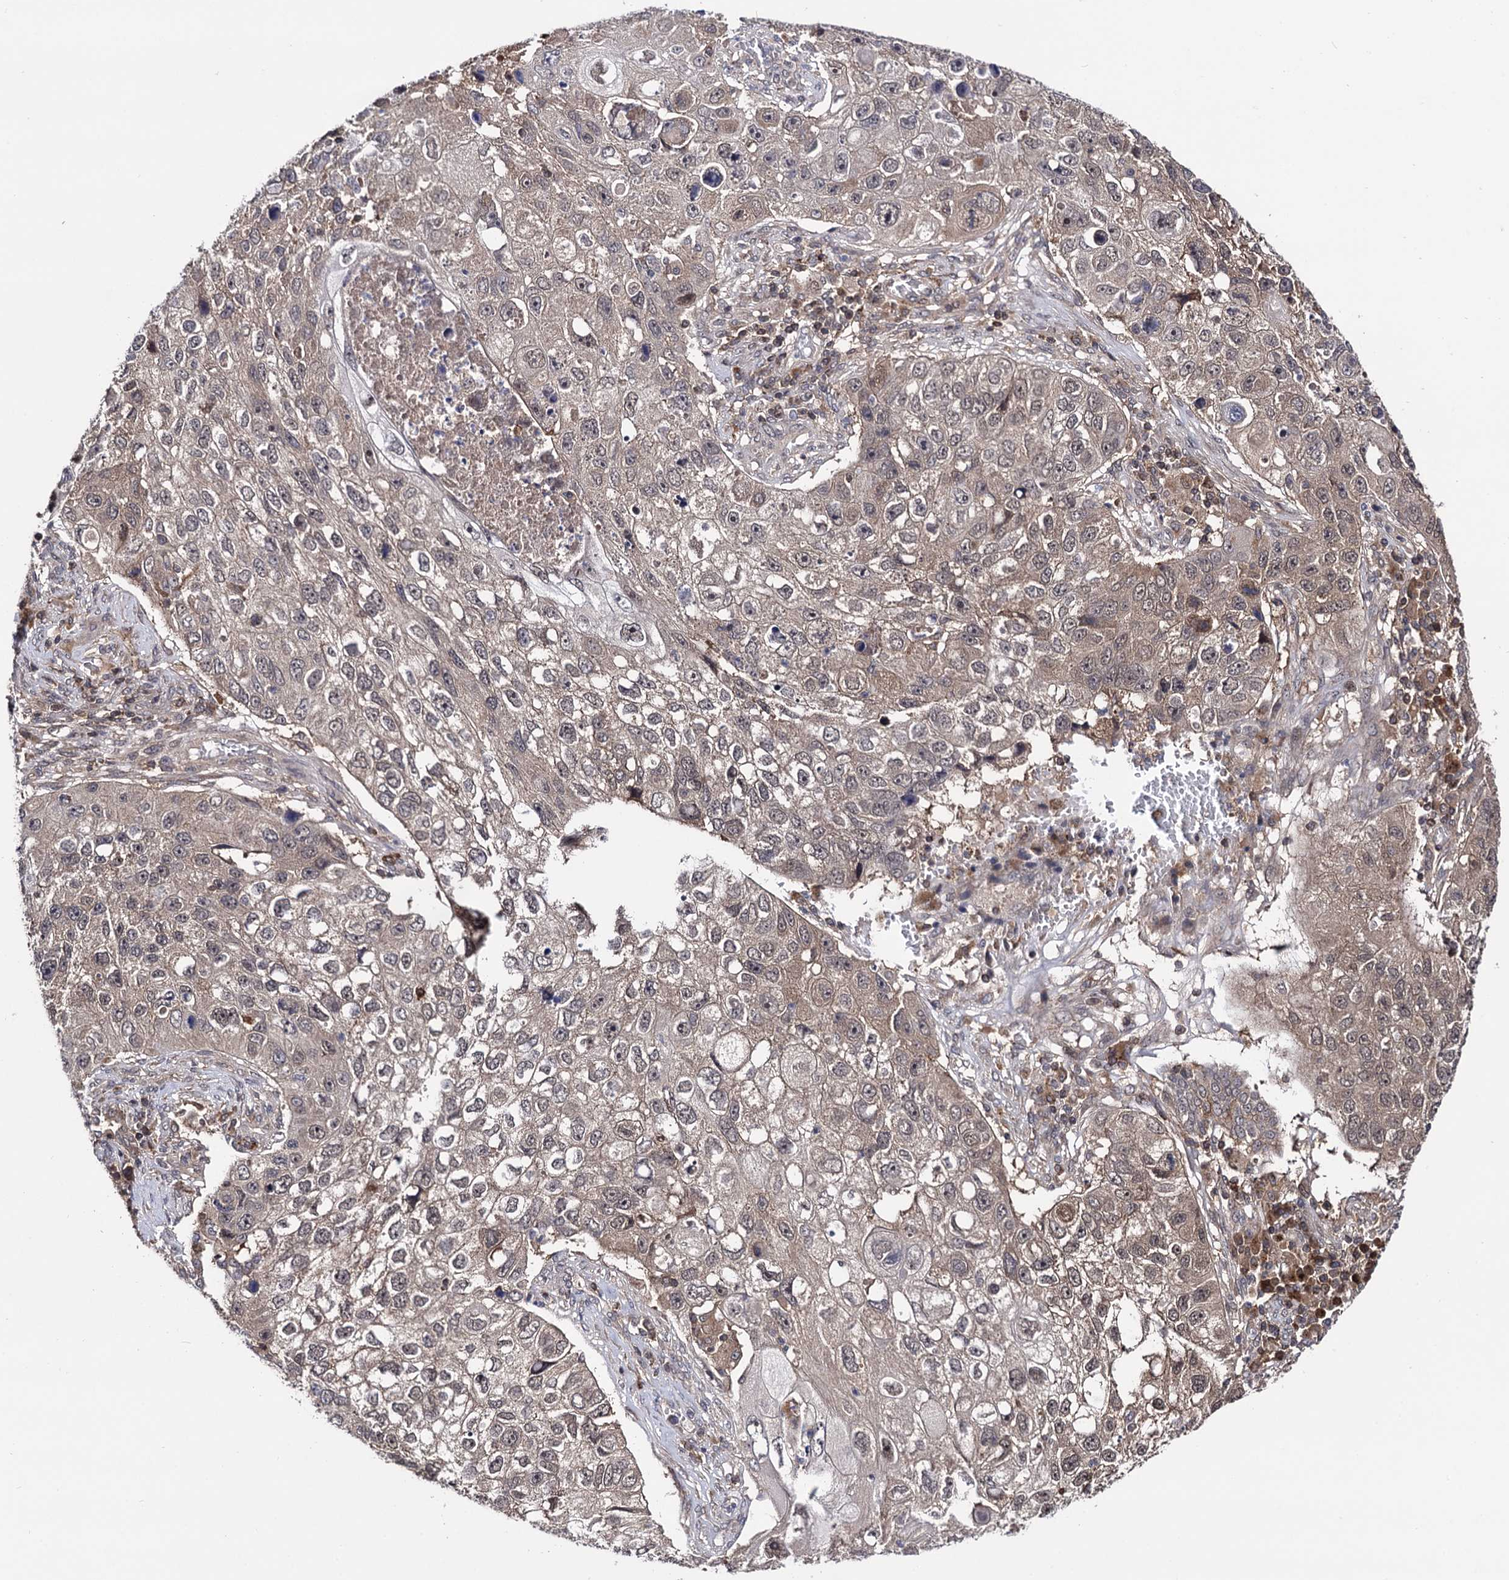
{"staining": {"intensity": "moderate", "quantity": "25%-75%", "location": "cytoplasmic/membranous,nuclear"}, "tissue": "lung cancer", "cell_type": "Tumor cells", "image_type": "cancer", "snomed": [{"axis": "morphology", "description": "Squamous cell carcinoma, NOS"}, {"axis": "topography", "description": "Lung"}], "caption": "Protein staining by IHC displays moderate cytoplasmic/membranous and nuclear positivity in approximately 25%-75% of tumor cells in lung cancer (squamous cell carcinoma).", "gene": "MICAL2", "patient": {"sex": "male", "age": 61}}